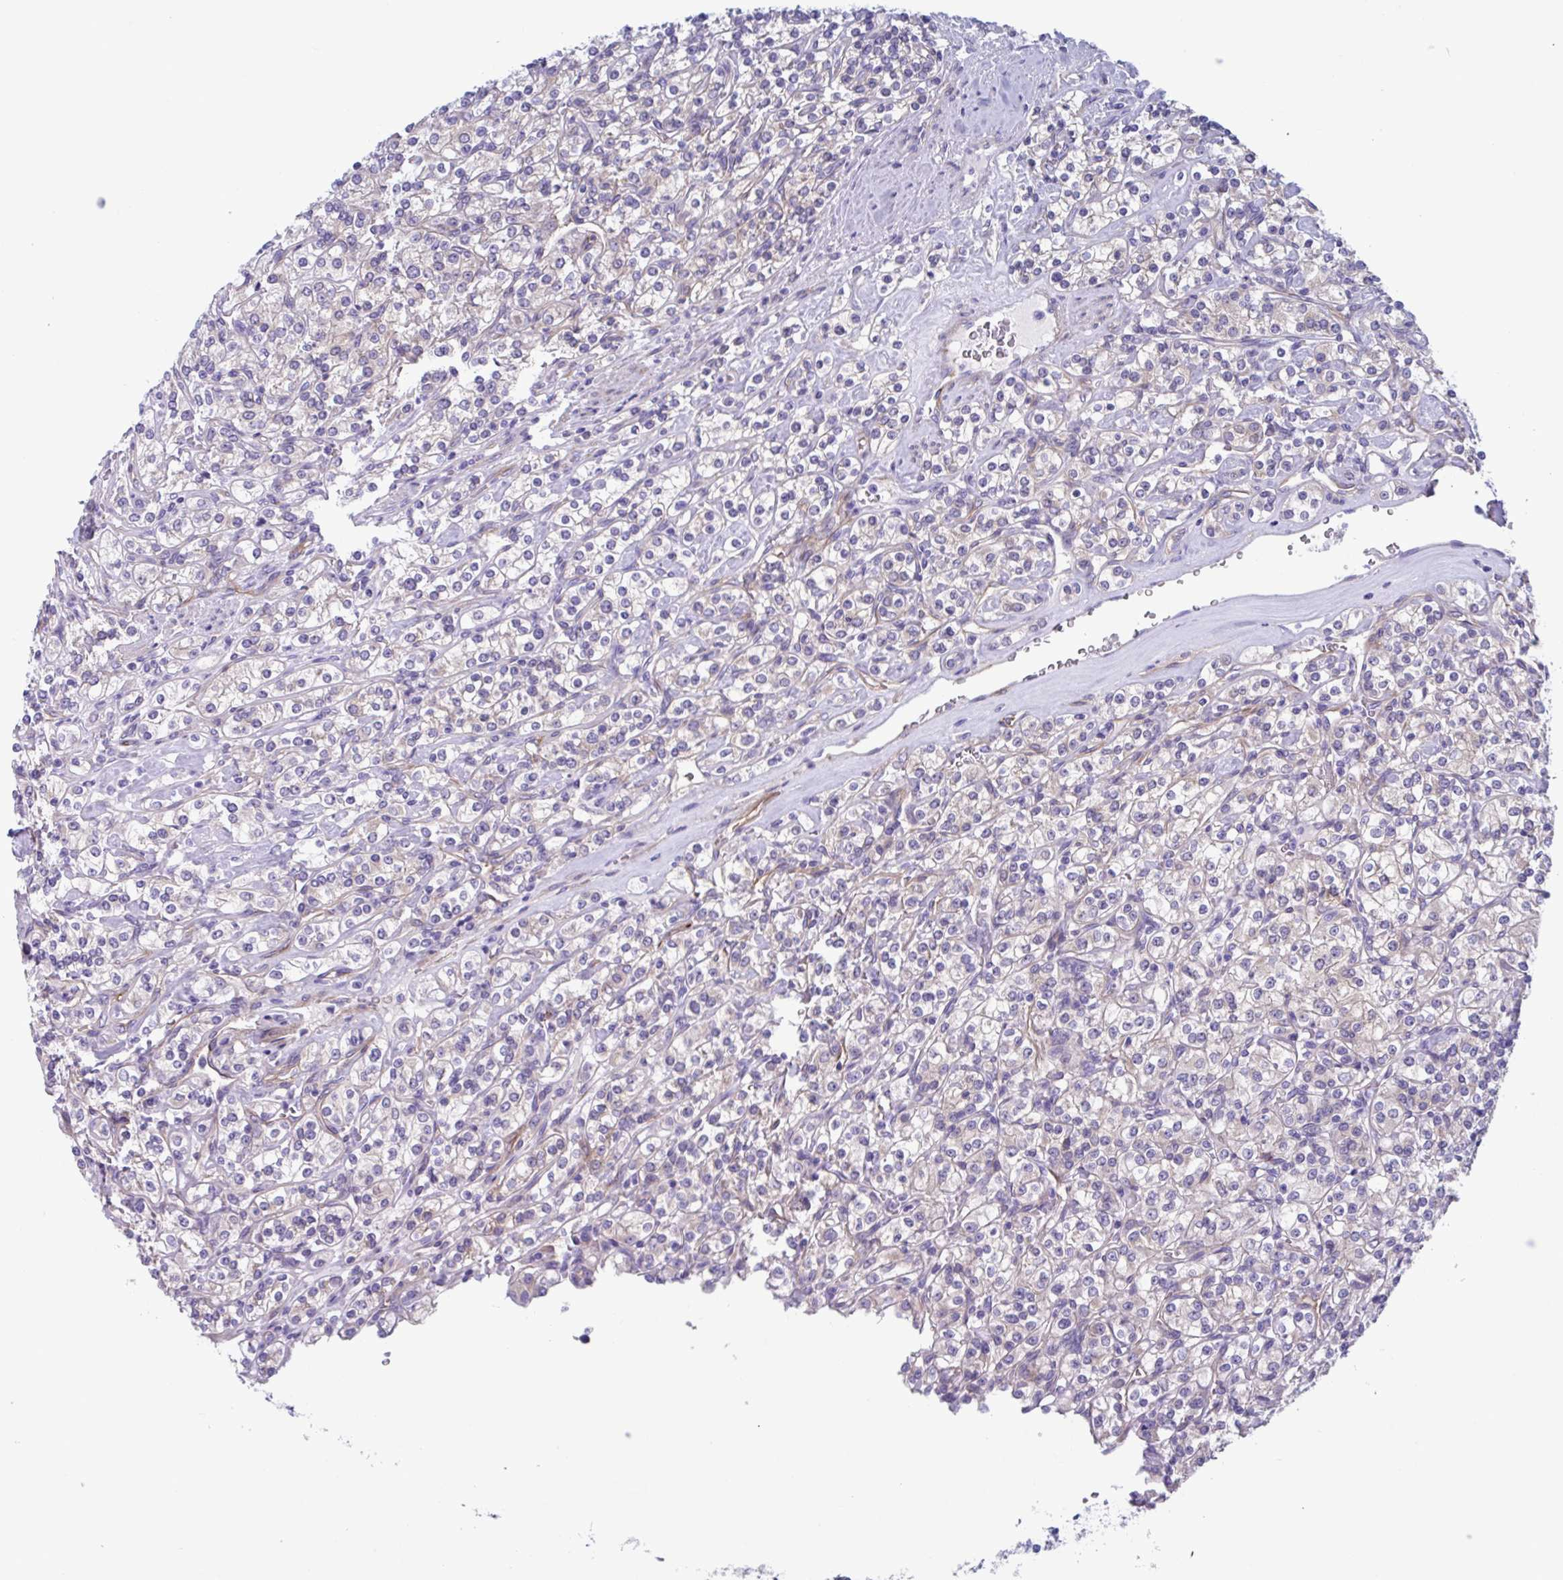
{"staining": {"intensity": "weak", "quantity": "25%-75%", "location": "cytoplasmic/membranous"}, "tissue": "renal cancer", "cell_type": "Tumor cells", "image_type": "cancer", "snomed": [{"axis": "morphology", "description": "Adenocarcinoma, NOS"}, {"axis": "topography", "description": "Kidney"}], "caption": "Adenocarcinoma (renal) stained with a protein marker shows weak staining in tumor cells.", "gene": "LPIN3", "patient": {"sex": "male", "age": 77}}